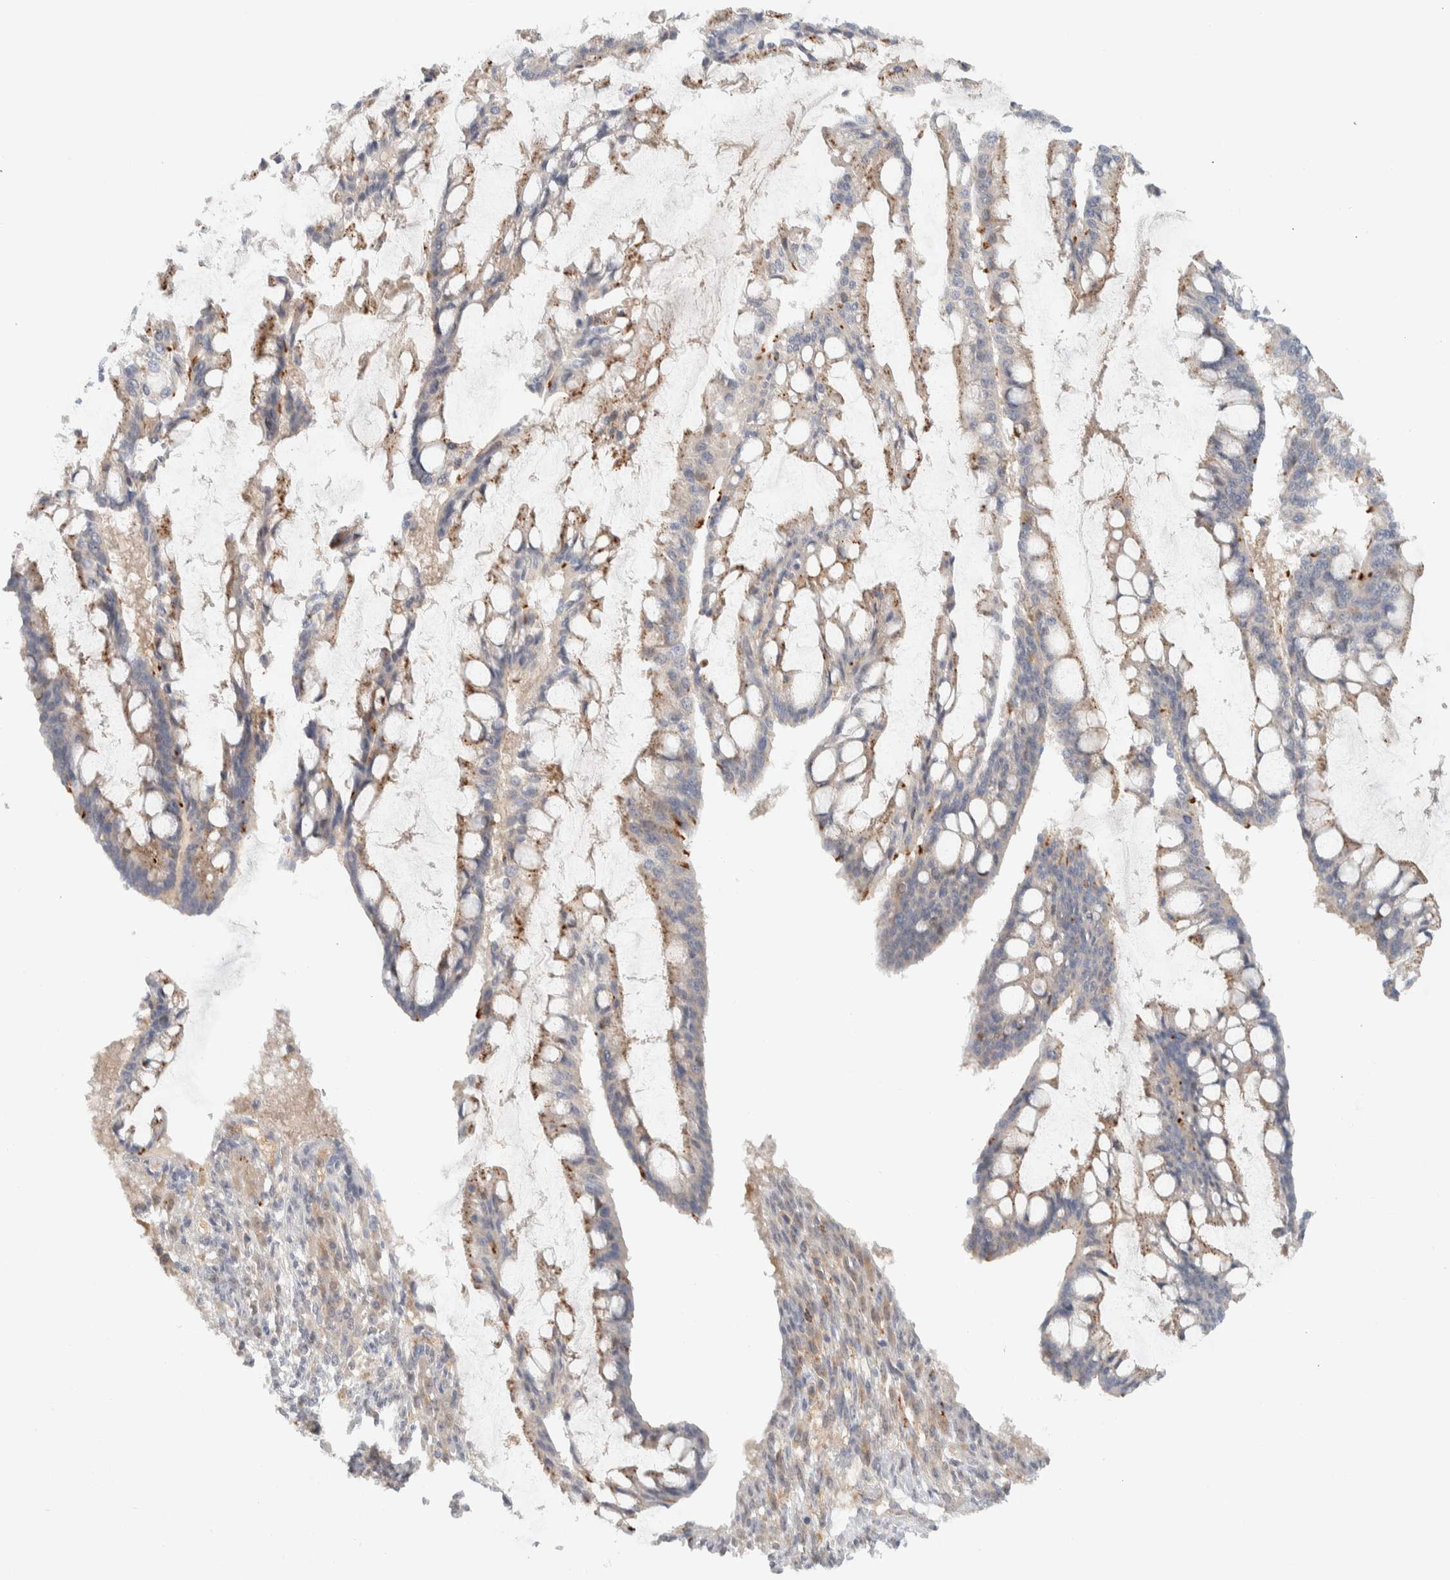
{"staining": {"intensity": "moderate", "quantity": "25%-75%", "location": "cytoplasmic/membranous"}, "tissue": "ovarian cancer", "cell_type": "Tumor cells", "image_type": "cancer", "snomed": [{"axis": "morphology", "description": "Cystadenocarcinoma, mucinous, NOS"}, {"axis": "topography", "description": "Ovary"}], "caption": "Tumor cells reveal moderate cytoplasmic/membranous staining in about 25%-75% of cells in ovarian cancer. Nuclei are stained in blue.", "gene": "GCLM", "patient": {"sex": "female", "age": 73}}